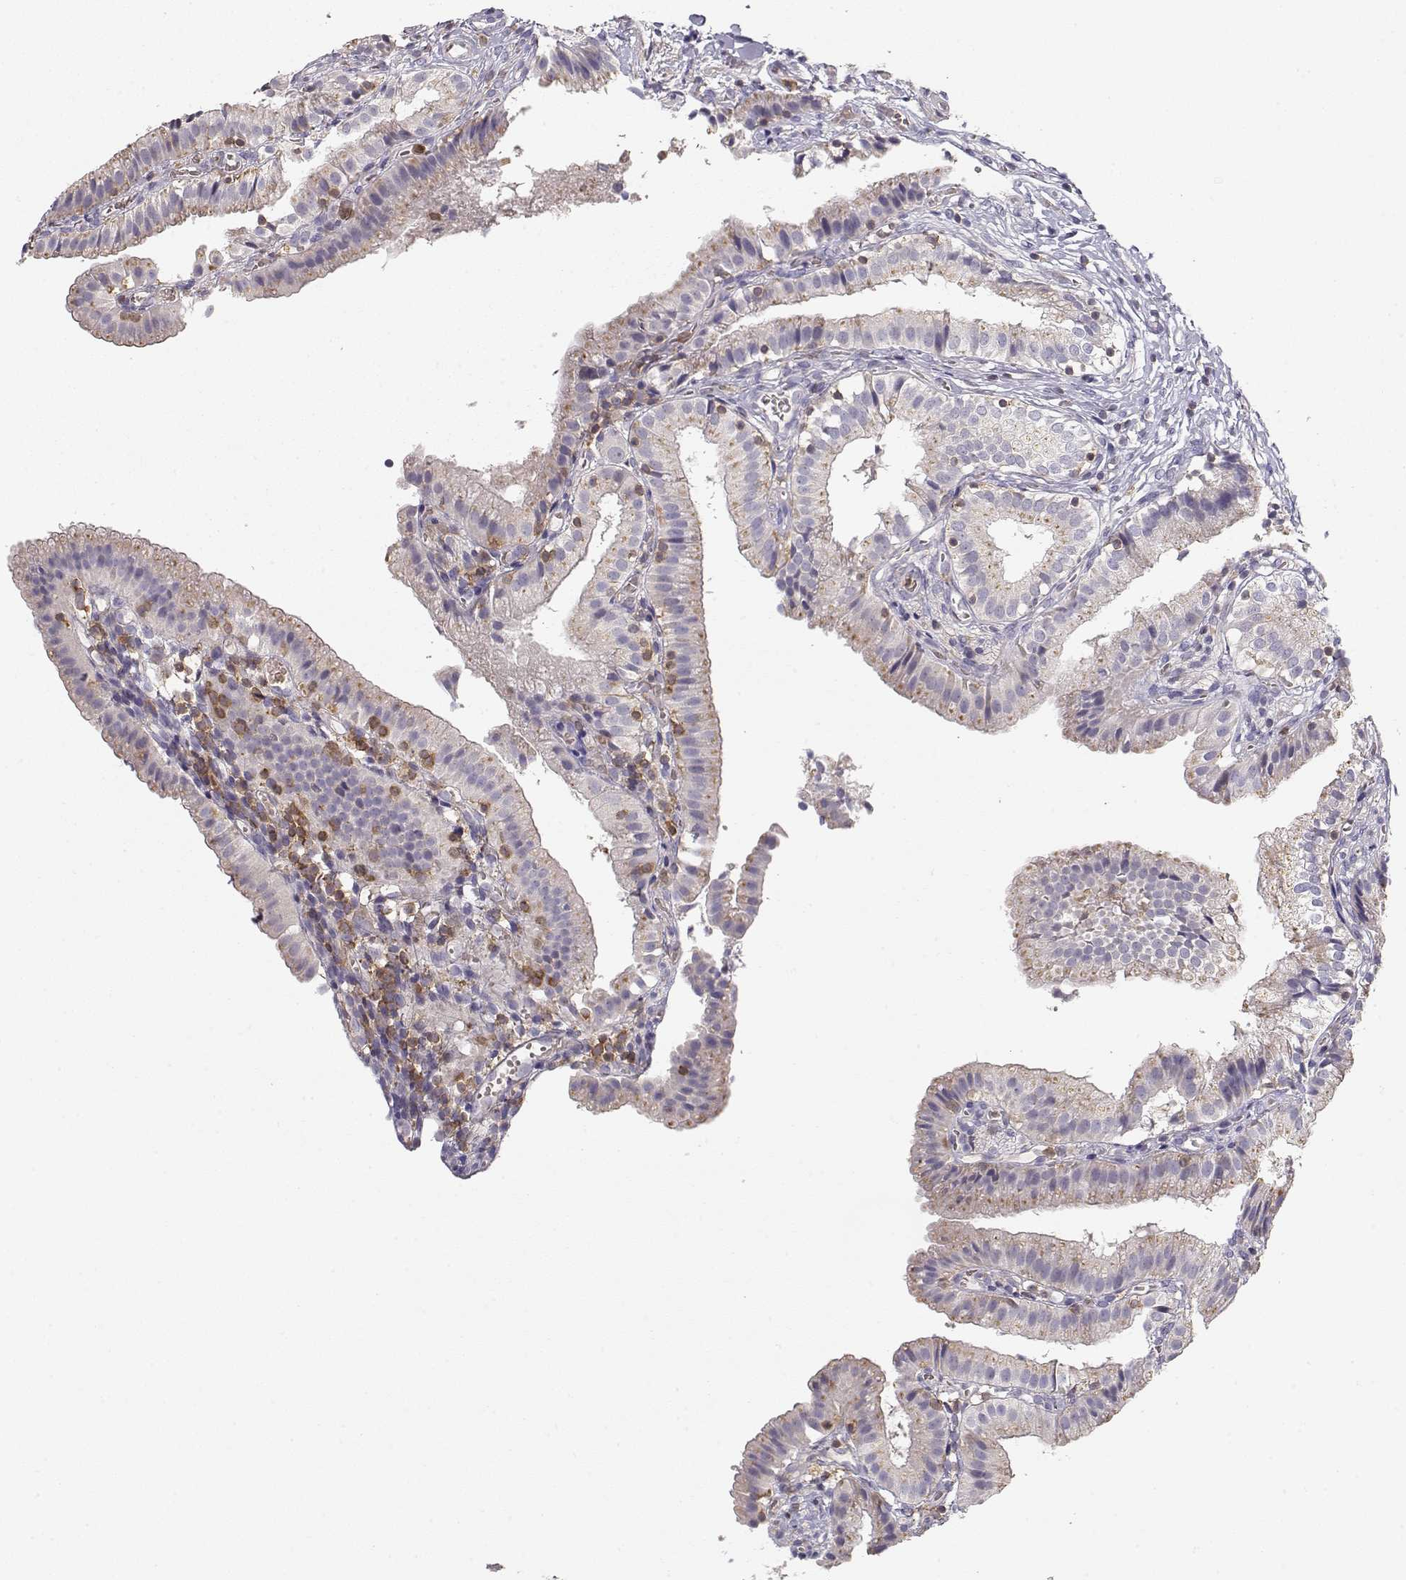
{"staining": {"intensity": "negative", "quantity": "none", "location": "none"}, "tissue": "gallbladder", "cell_type": "Glandular cells", "image_type": "normal", "snomed": [{"axis": "morphology", "description": "Normal tissue, NOS"}, {"axis": "topography", "description": "Gallbladder"}], "caption": "This is a photomicrograph of immunohistochemistry staining of benign gallbladder, which shows no expression in glandular cells. (DAB (3,3'-diaminobenzidine) immunohistochemistry visualized using brightfield microscopy, high magnification).", "gene": "VAV1", "patient": {"sex": "female", "age": 47}}